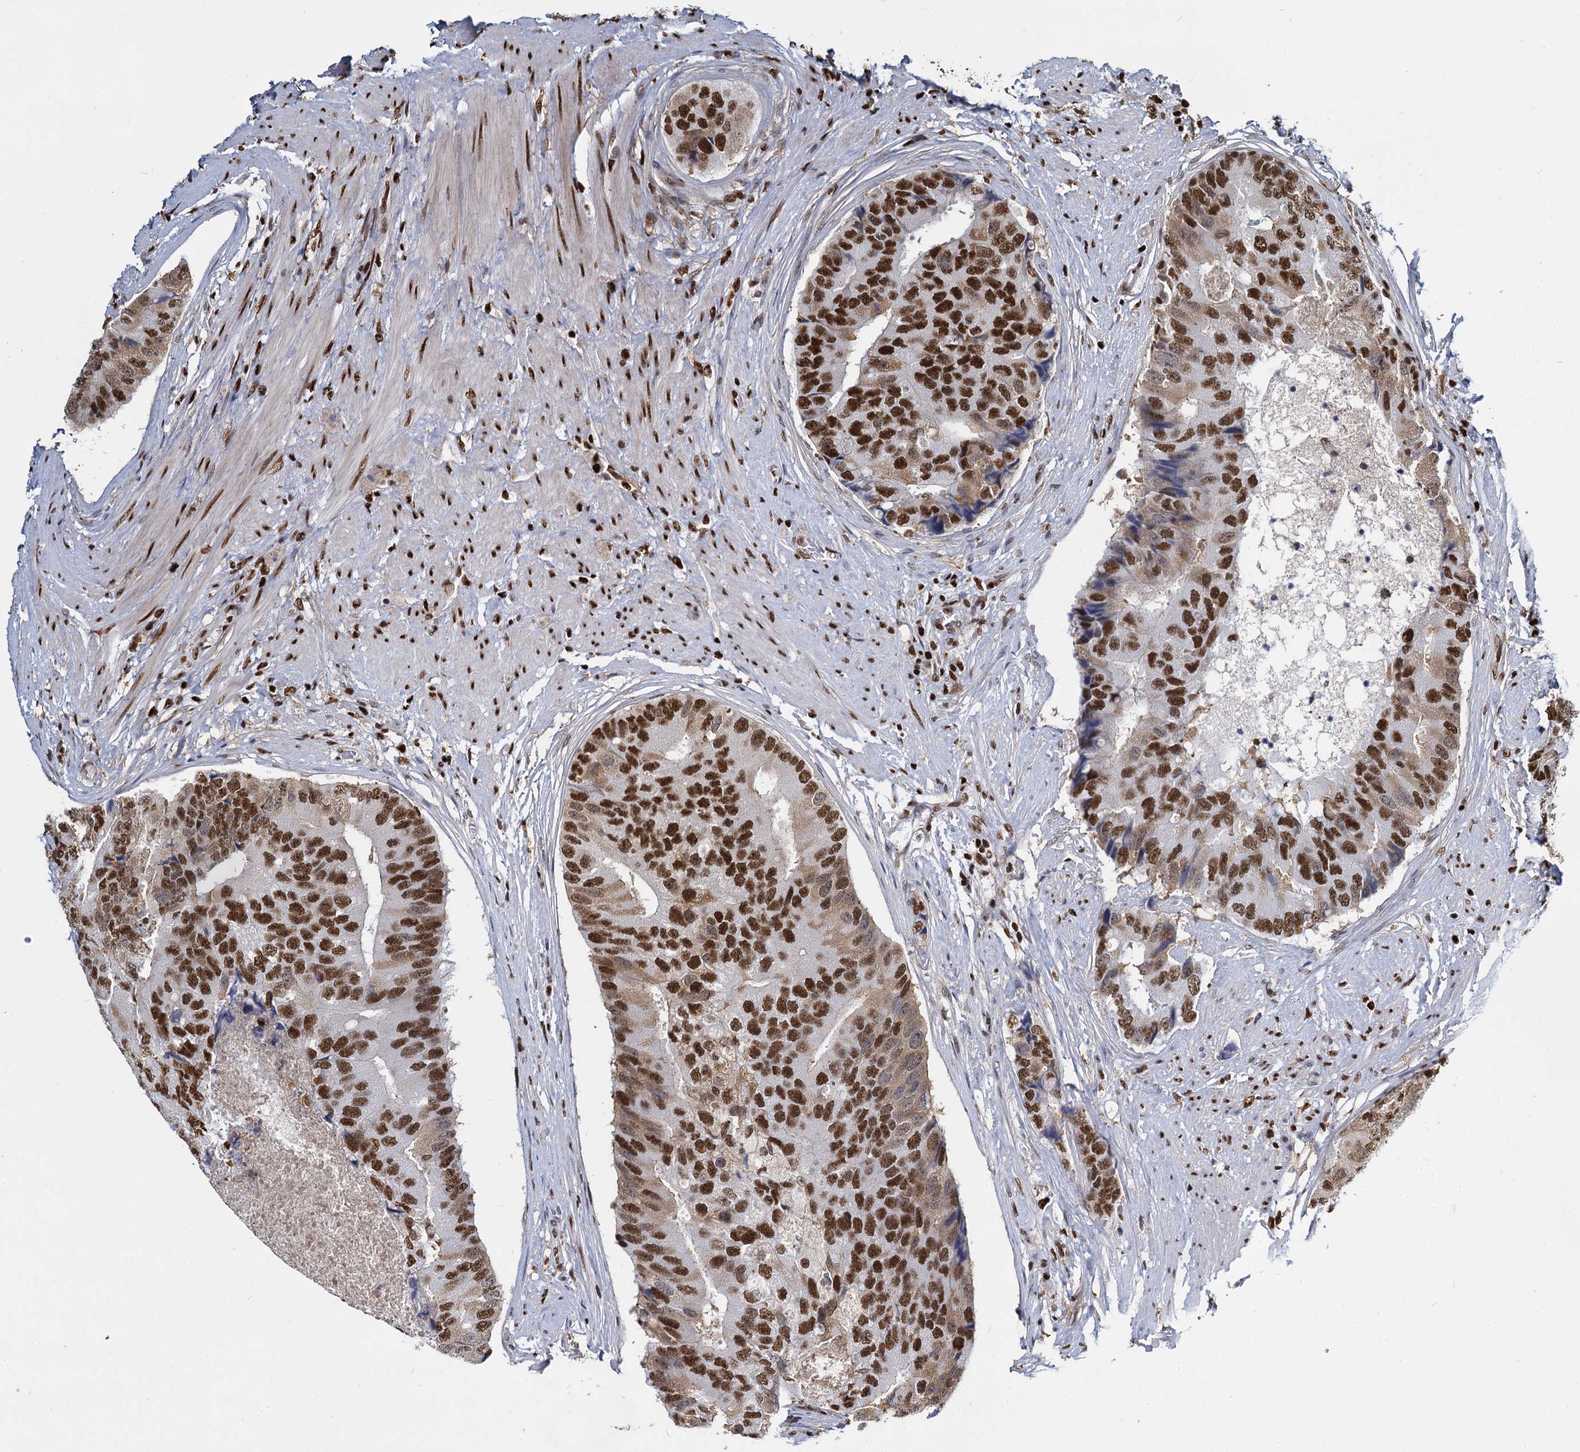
{"staining": {"intensity": "strong", "quantity": ">75%", "location": "nuclear"}, "tissue": "prostate cancer", "cell_type": "Tumor cells", "image_type": "cancer", "snomed": [{"axis": "morphology", "description": "Adenocarcinoma, High grade"}, {"axis": "topography", "description": "Prostate"}], "caption": "IHC of prostate high-grade adenocarcinoma demonstrates high levels of strong nuclear positivity in approximately >75% of tumor cells. The protein is shown in brown color, while the nuclei are stained blue.", "gene": "DCPS", "patient": {"sex": "male", "age": 70}}